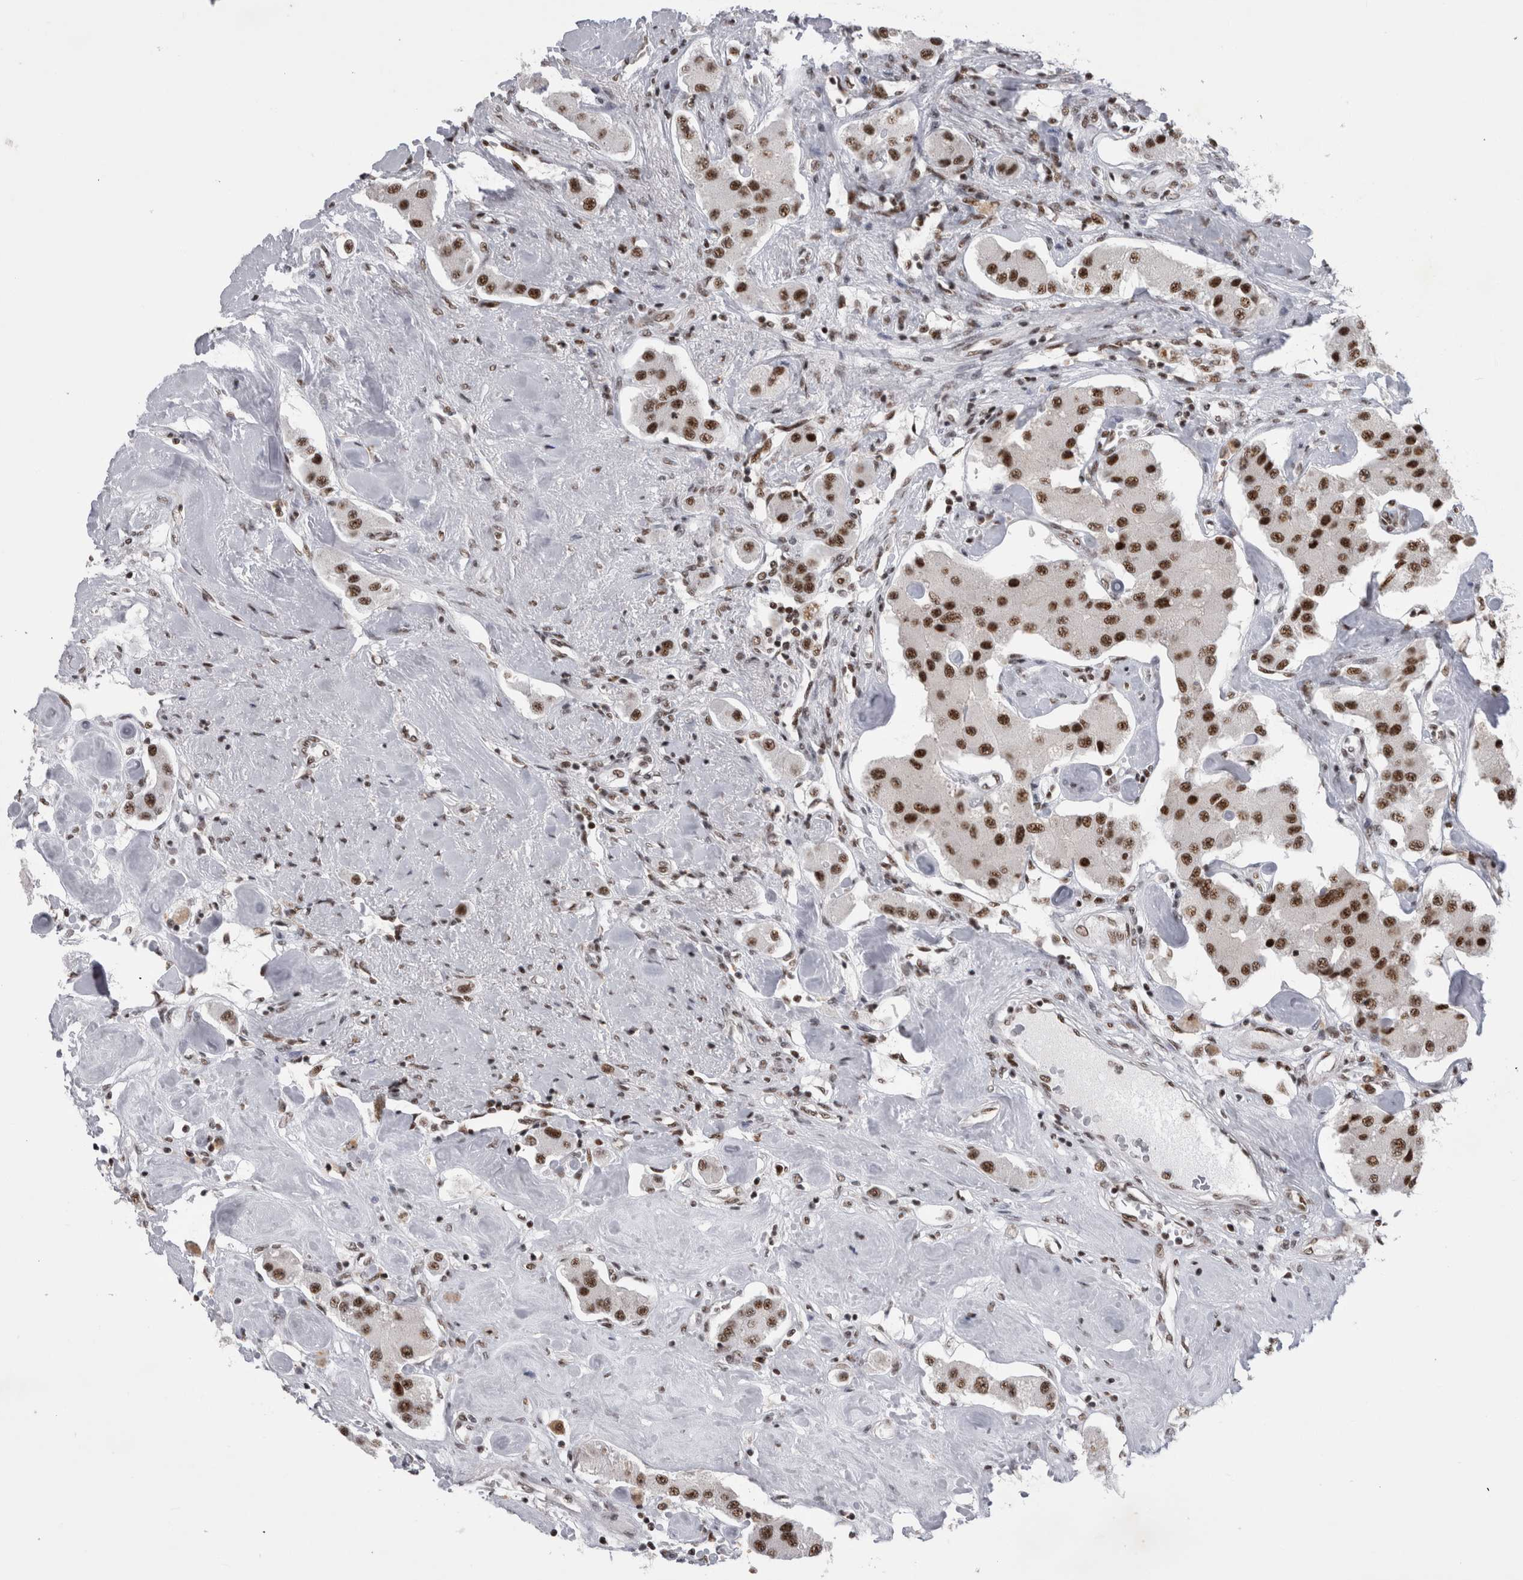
{"staining": {"intensity": "strong", "quantity": ">75%", "location": "nuclear"}, "tissue": "carcinoid", "cell_type": "Tumor cells", "image_type": "cancer", "snomed": [{"axis": "morphology", "description": "Carcinoid, malignant, NOS"}, {"axis": "topography", "description": "Pancreas"}], "caption": "Protein staining displays strong nuclear positivity in about >75% of tumor cells in malignant carcinoid.", "gene": "CDK11A", "patient": {"sex": "male", "age": 41}}